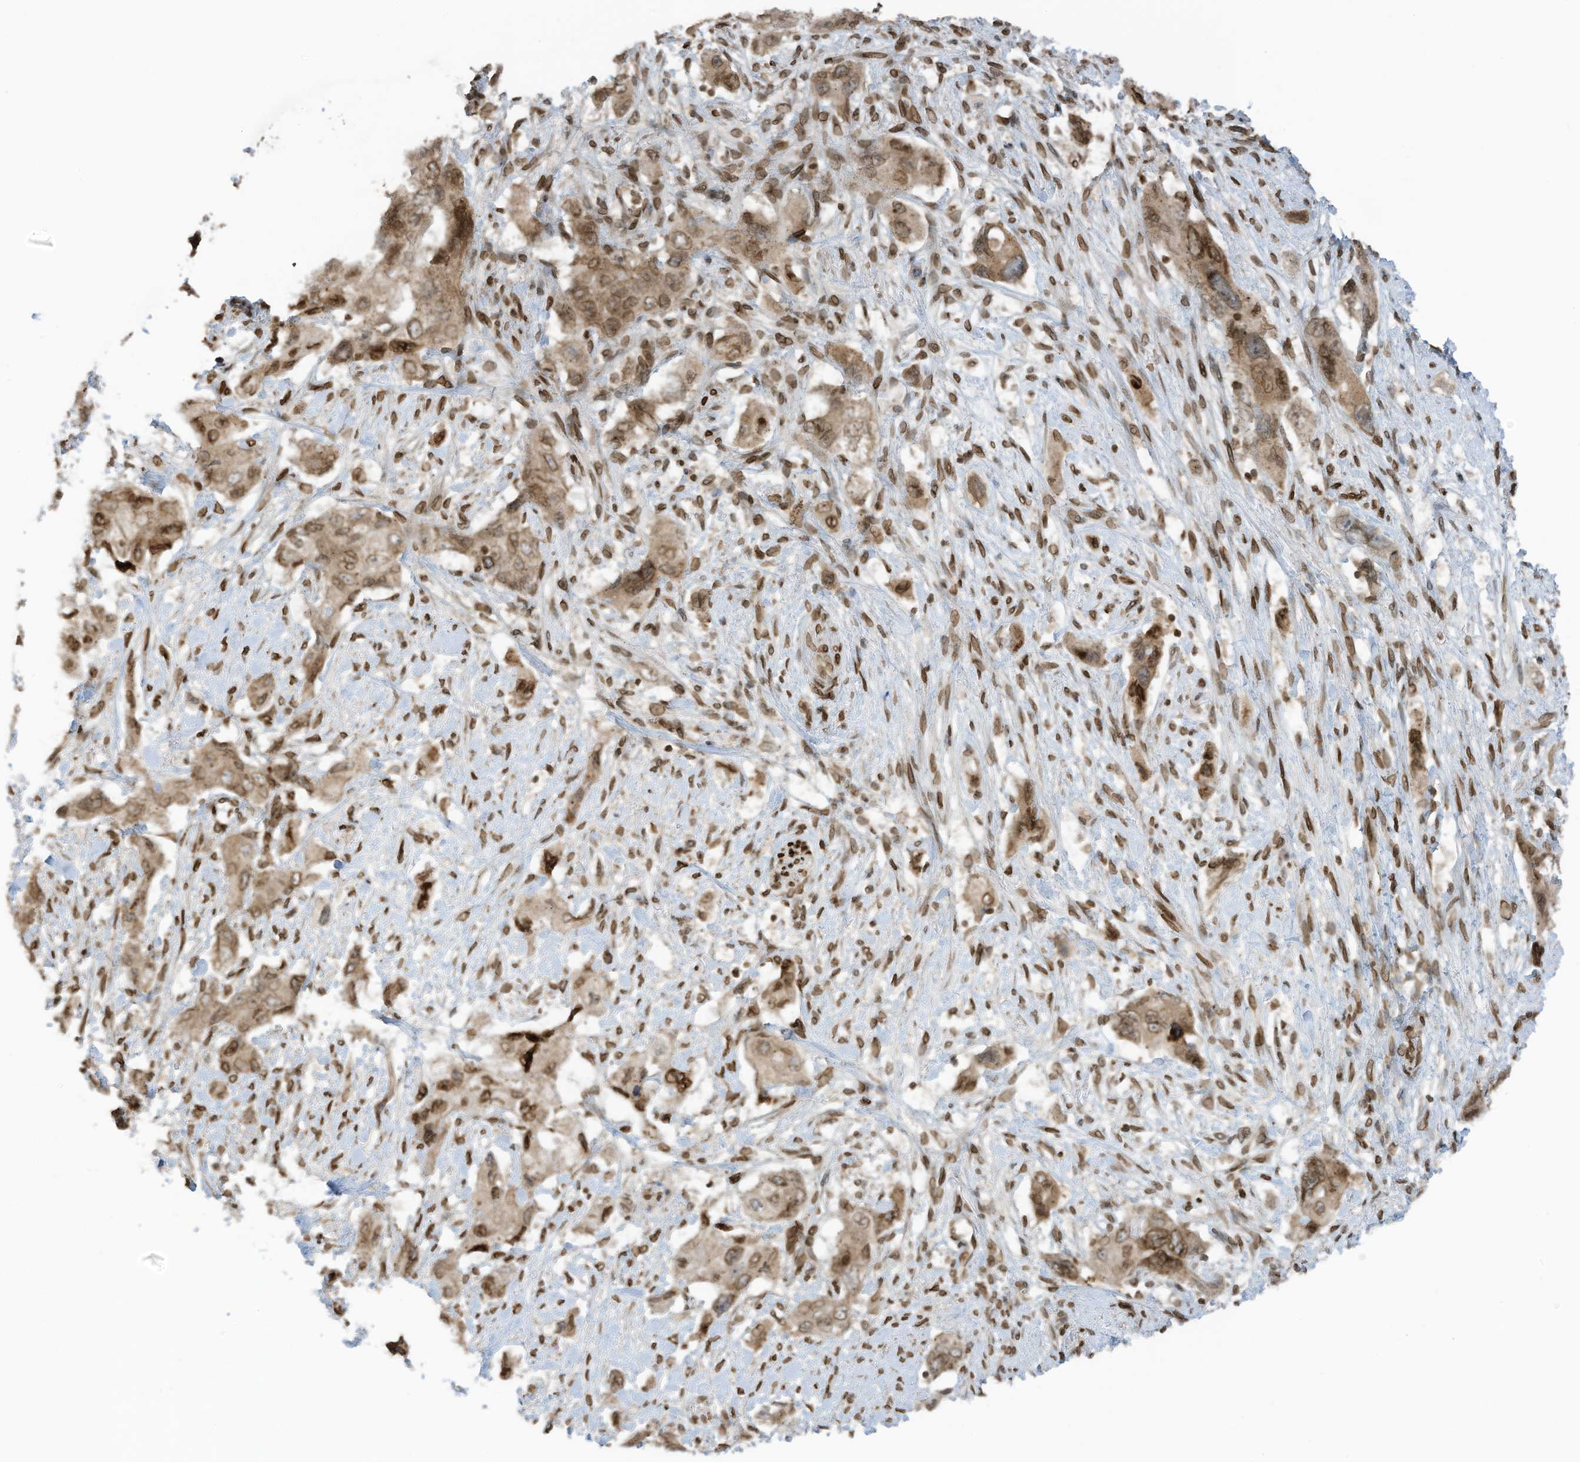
{"staining": {"intensity": "moderate", "quantity": ">75%", "location": "cytoplasmic/membranous,nuclear"}, "tissue": "pancreatic cancer", "cell_type": "Tumor cells", "image_type": "cancer", "snomed": [{"axis": "morphology", "description": "Adenocarcinoma, NOS"}, {"axis": "topography", "description": "Pancreas"}], "caption": "Pancreatic adenocarcinoma tissue reveals moderate cytoplasmic/membranous and nuclear expression in approximately >75% of tumor cells (DAB (3,3'-diaminobenzidine) IHC with brightfield microscopy, high magnification).", "gene": "RABL3", "patient": {"sex": "female", "age": 73}}